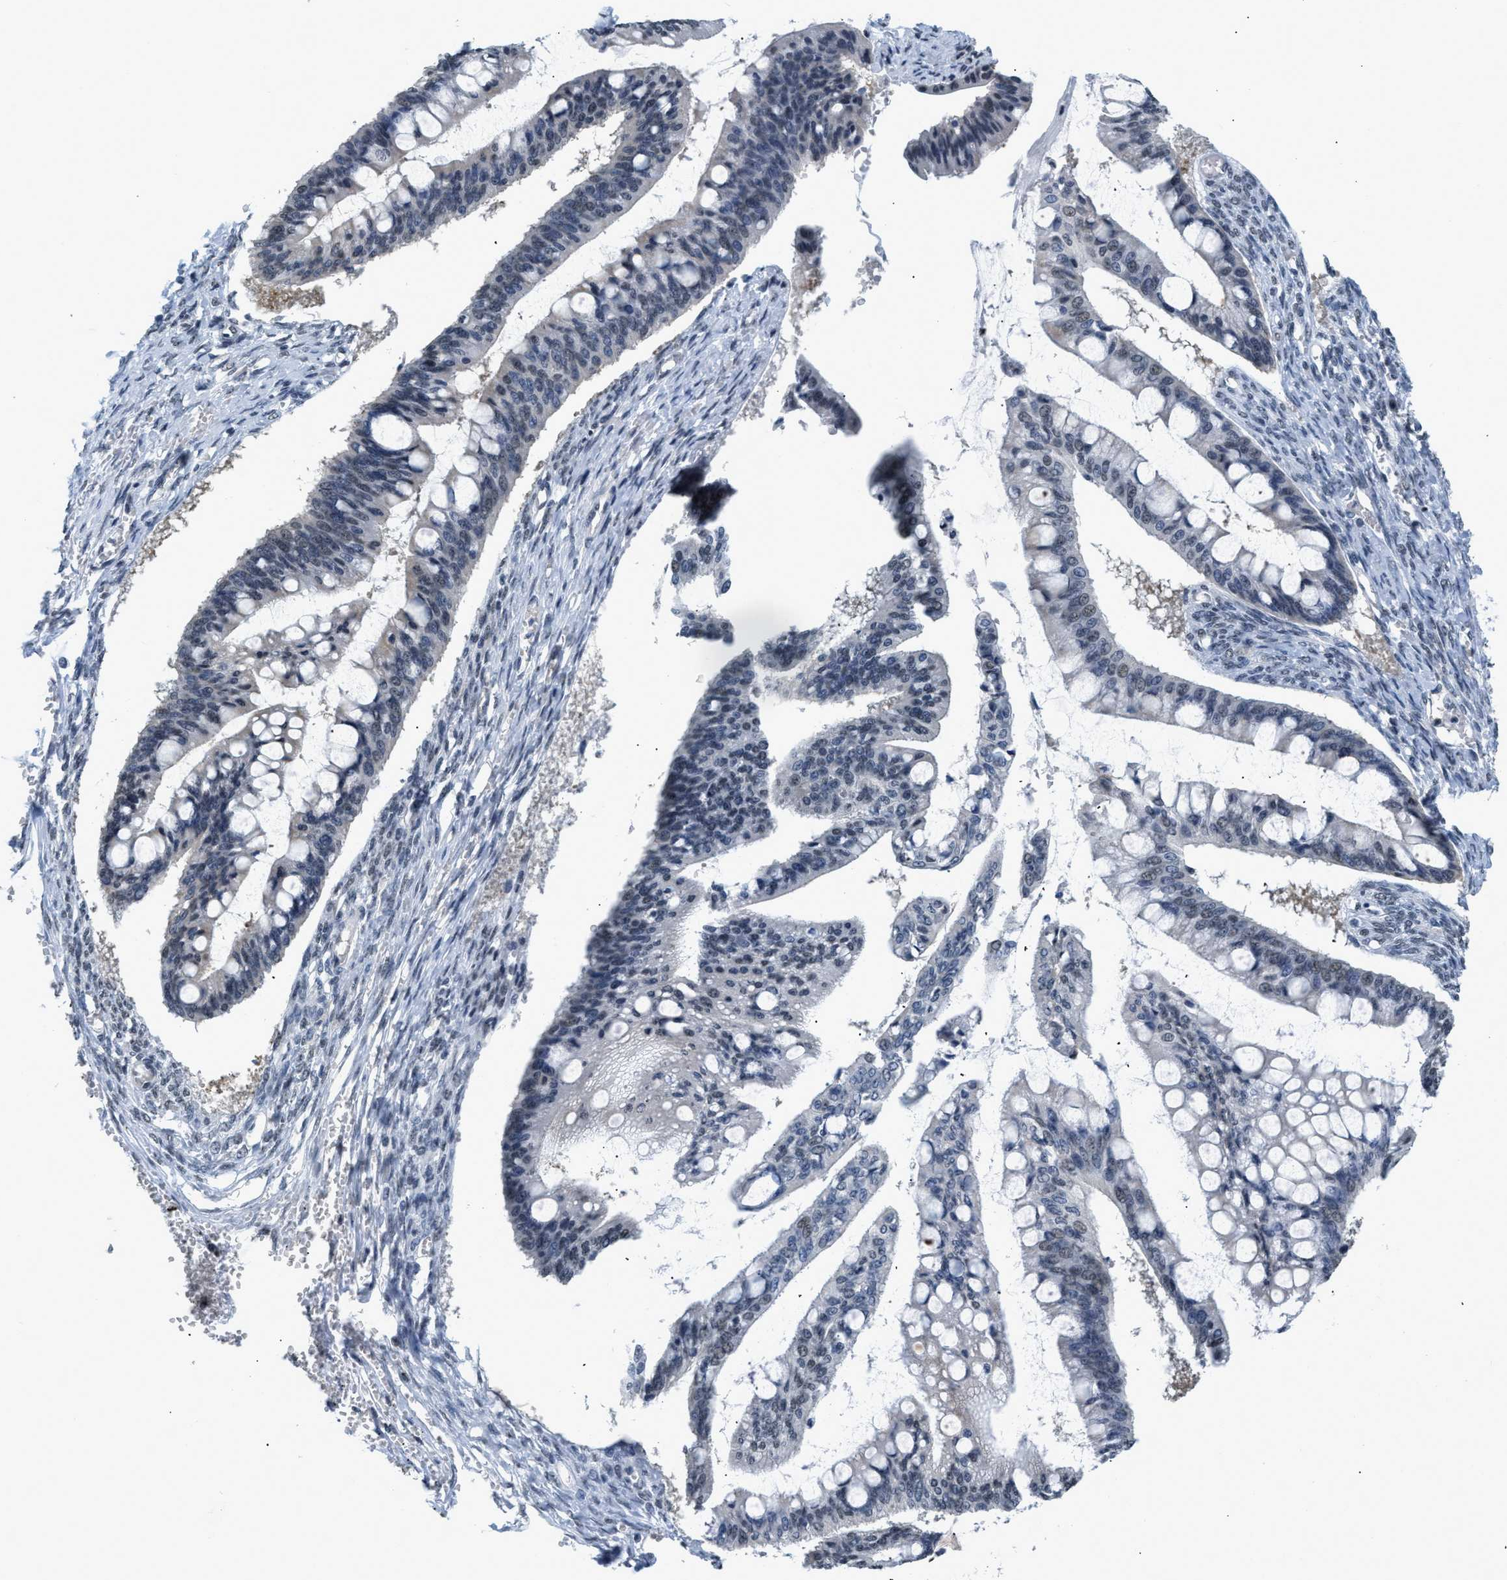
{"staining": {"intensity": "weak", "quantity": "<25%", "location": "nuclear"}, "tissue": "ovarian cancer", "cell_type": "Tumor cells", "image_type": "cancer", "snomed": [{"axis": "morphology", "description": "Cystadenocarcinoma, mucinous, NOS"}, {"axis": "topography", "description": "Ovary"}], "caption": "Protein analysis of ovarian mucinous cystadenocarcinoma displays no significant positivity in tumor cells.", "gene": "RAF1", "patient": {"sex": "female", "age": 73}}